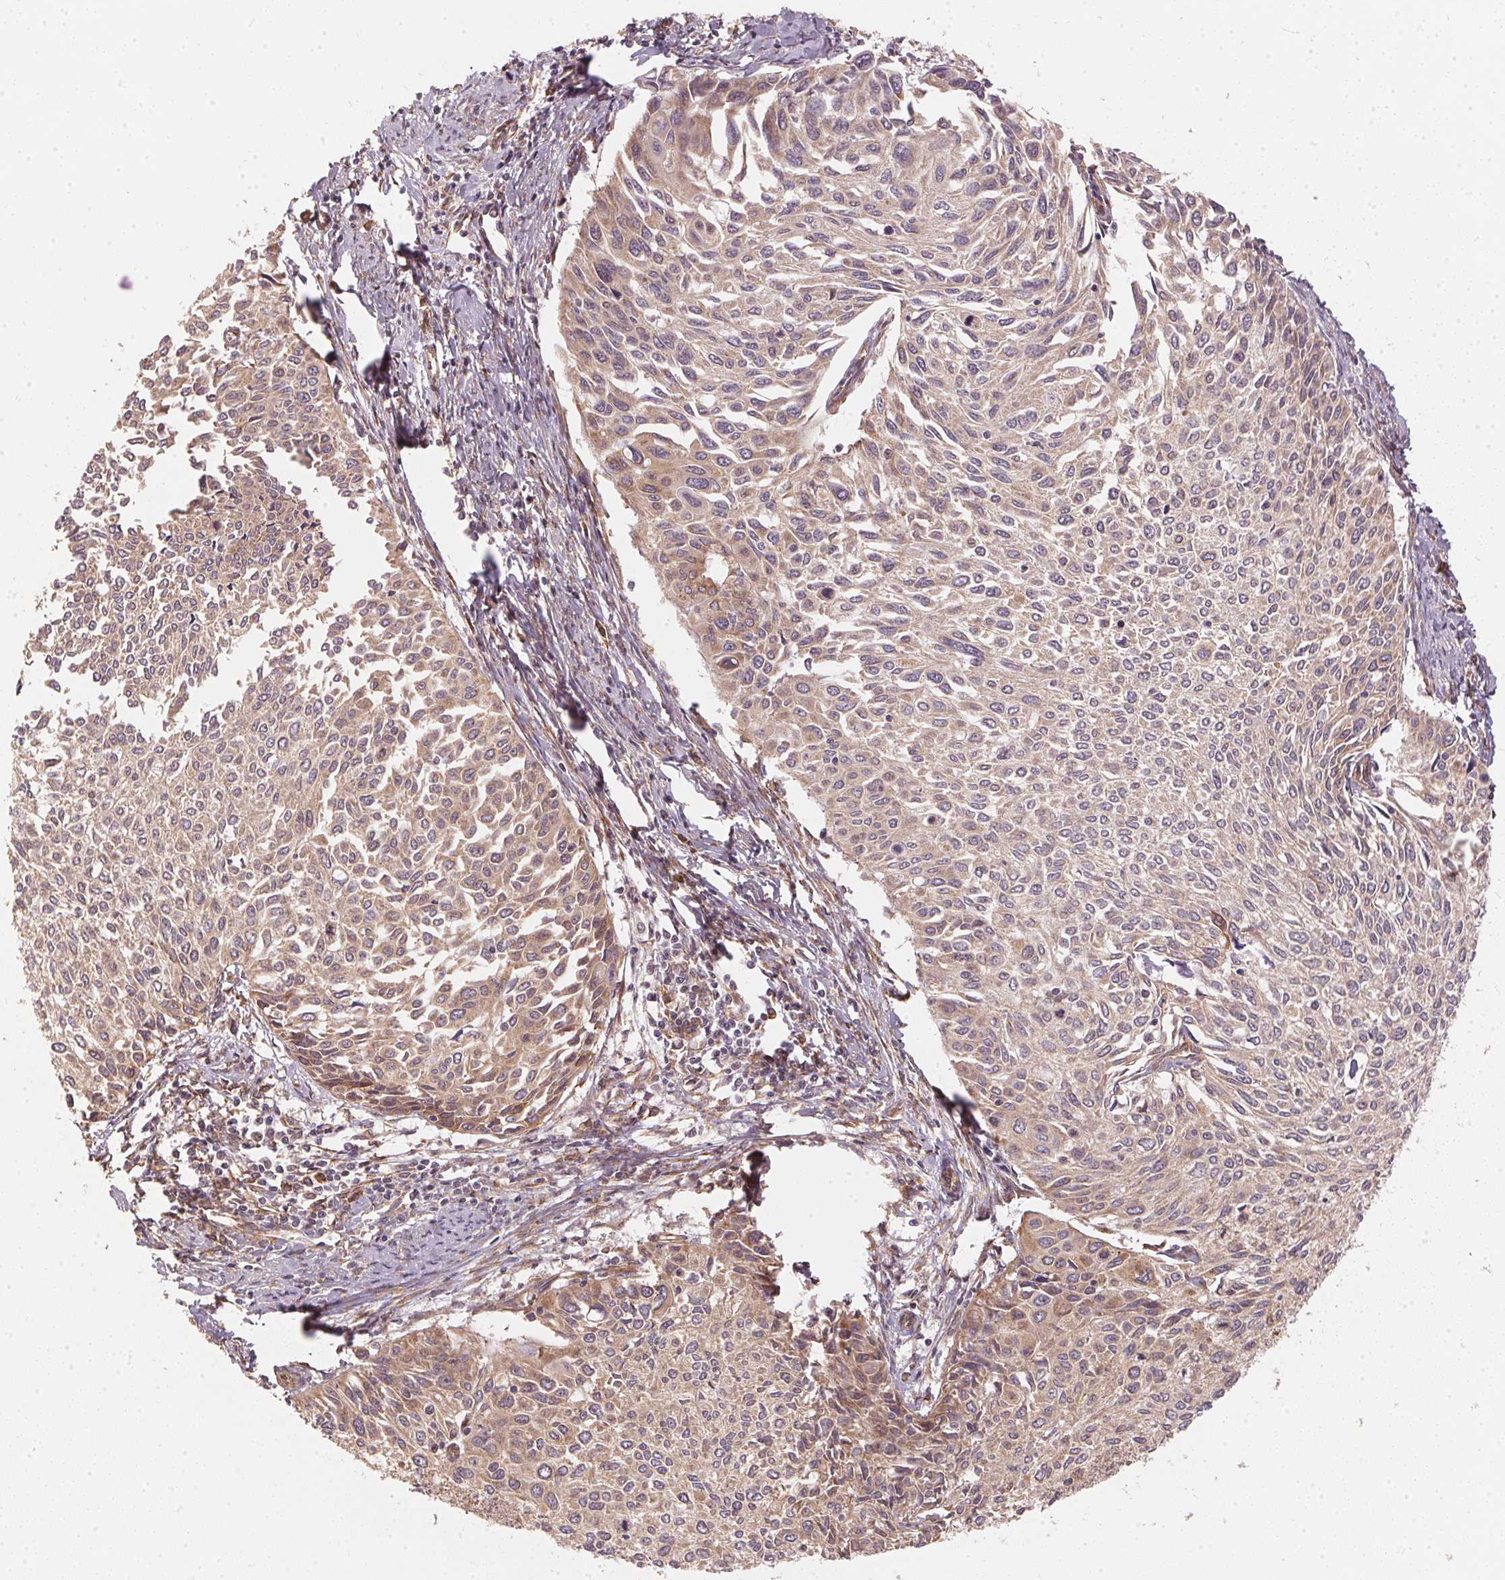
{"staining": {"intensity": "weak", "quantity": "25%-75%", "location": "cytoplasmic/membranous"}, "tissue": "cervical cancer", "cell_type": "Tumor cells", "image_type": "cancer", "snomed": [{"axis": "morphology", "description": "Squamous cell carcinoma, NOS"}, {"axis": "topography", "description": "Cervix"}], "caption": "This histopathology image exhibits immunohistochemistry (IHC) staining of cervical squamous cell carcinoma, with low weak cytoplasmic/membranous expression in approximately 25%-75% of tumor cells.", "gene": "STRN4", "patient": {"sex": "female", "age": 50}}